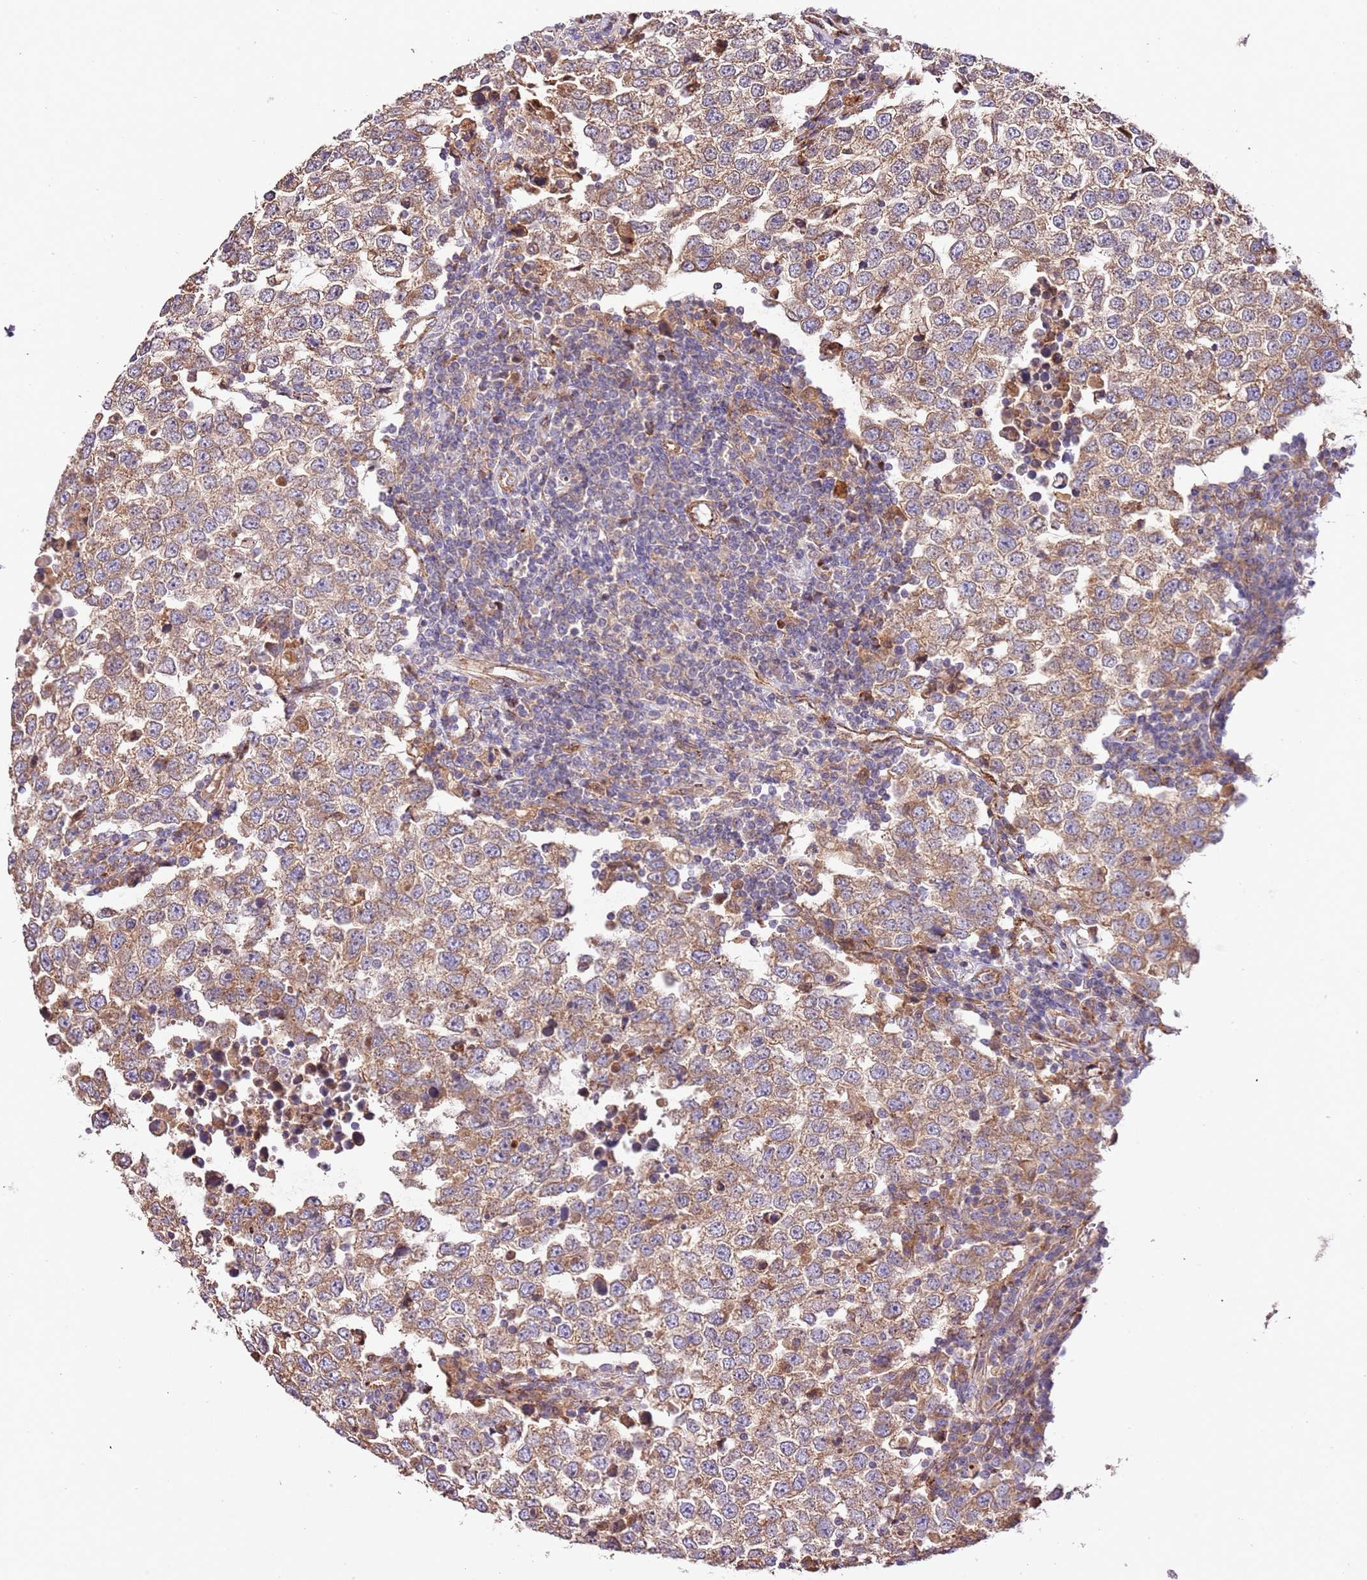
{"staining": {"intensity": "moderate", "quantity": ">75%", "location": "cytoplasmic/membranous"}, "tissue": "testis cancer", "cell_type": "Tumor cells", "image_type": "cancer", "snomed": [{"axis": "morphology", "description": "Seminoma, NOS"}, {"axis": "morphology", "description": "Carcinoma, Embryonal, NOS"}, {"axis": "topography", "description": "Testis"}], "caption": "Seminoma (testis) stained with immunohistochemistry demonstrates moderate cytoplasmic/membranous expression in approximately >75% of tumor cells. The staining was performed using DAB to visualize the protein expression in brown, while the nuclei were stained in blue with hematoxylin (Magnification: 20x).", "gene": "DOCK6", "patient": {"sex": "male", "age": 28}}